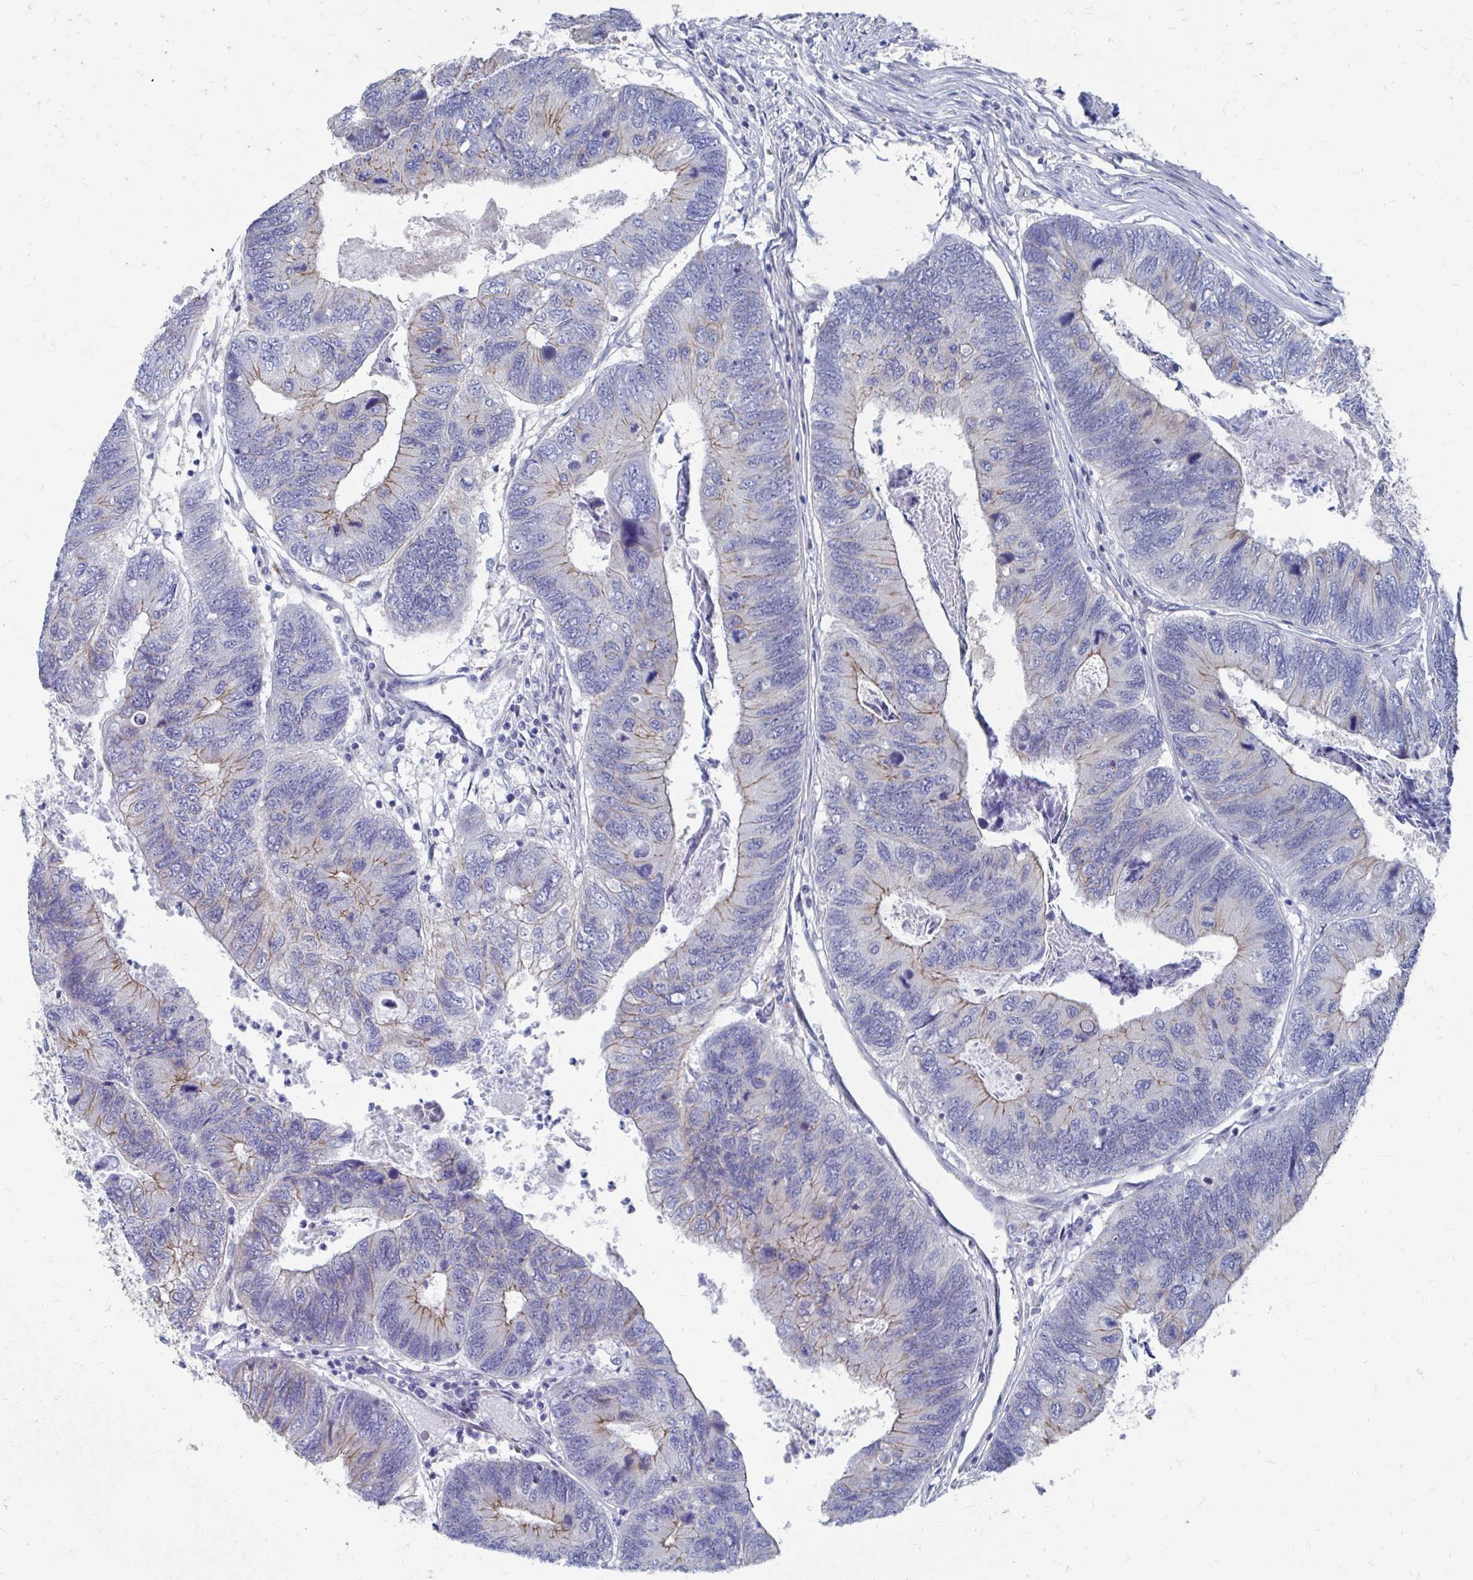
{"staining": {"intensity": "weak", "quantity": "<25%", "location": "cytoplasmic/membranous"}, "tissue": "colorectal cancer", "cell_type": "Tumor cells", "image_type": "cancer", "snomed": [{"axis": "morphology", "description": "Adenocarcinoma, NOS"}, {"axis": "topography", "description": "Colon"}], "caption": "The micrograph reveals no staining of tumor cells in colorectal cancer.", "gene": "PLEKHG7", "patient": {"sex": "female", "age": 67}}